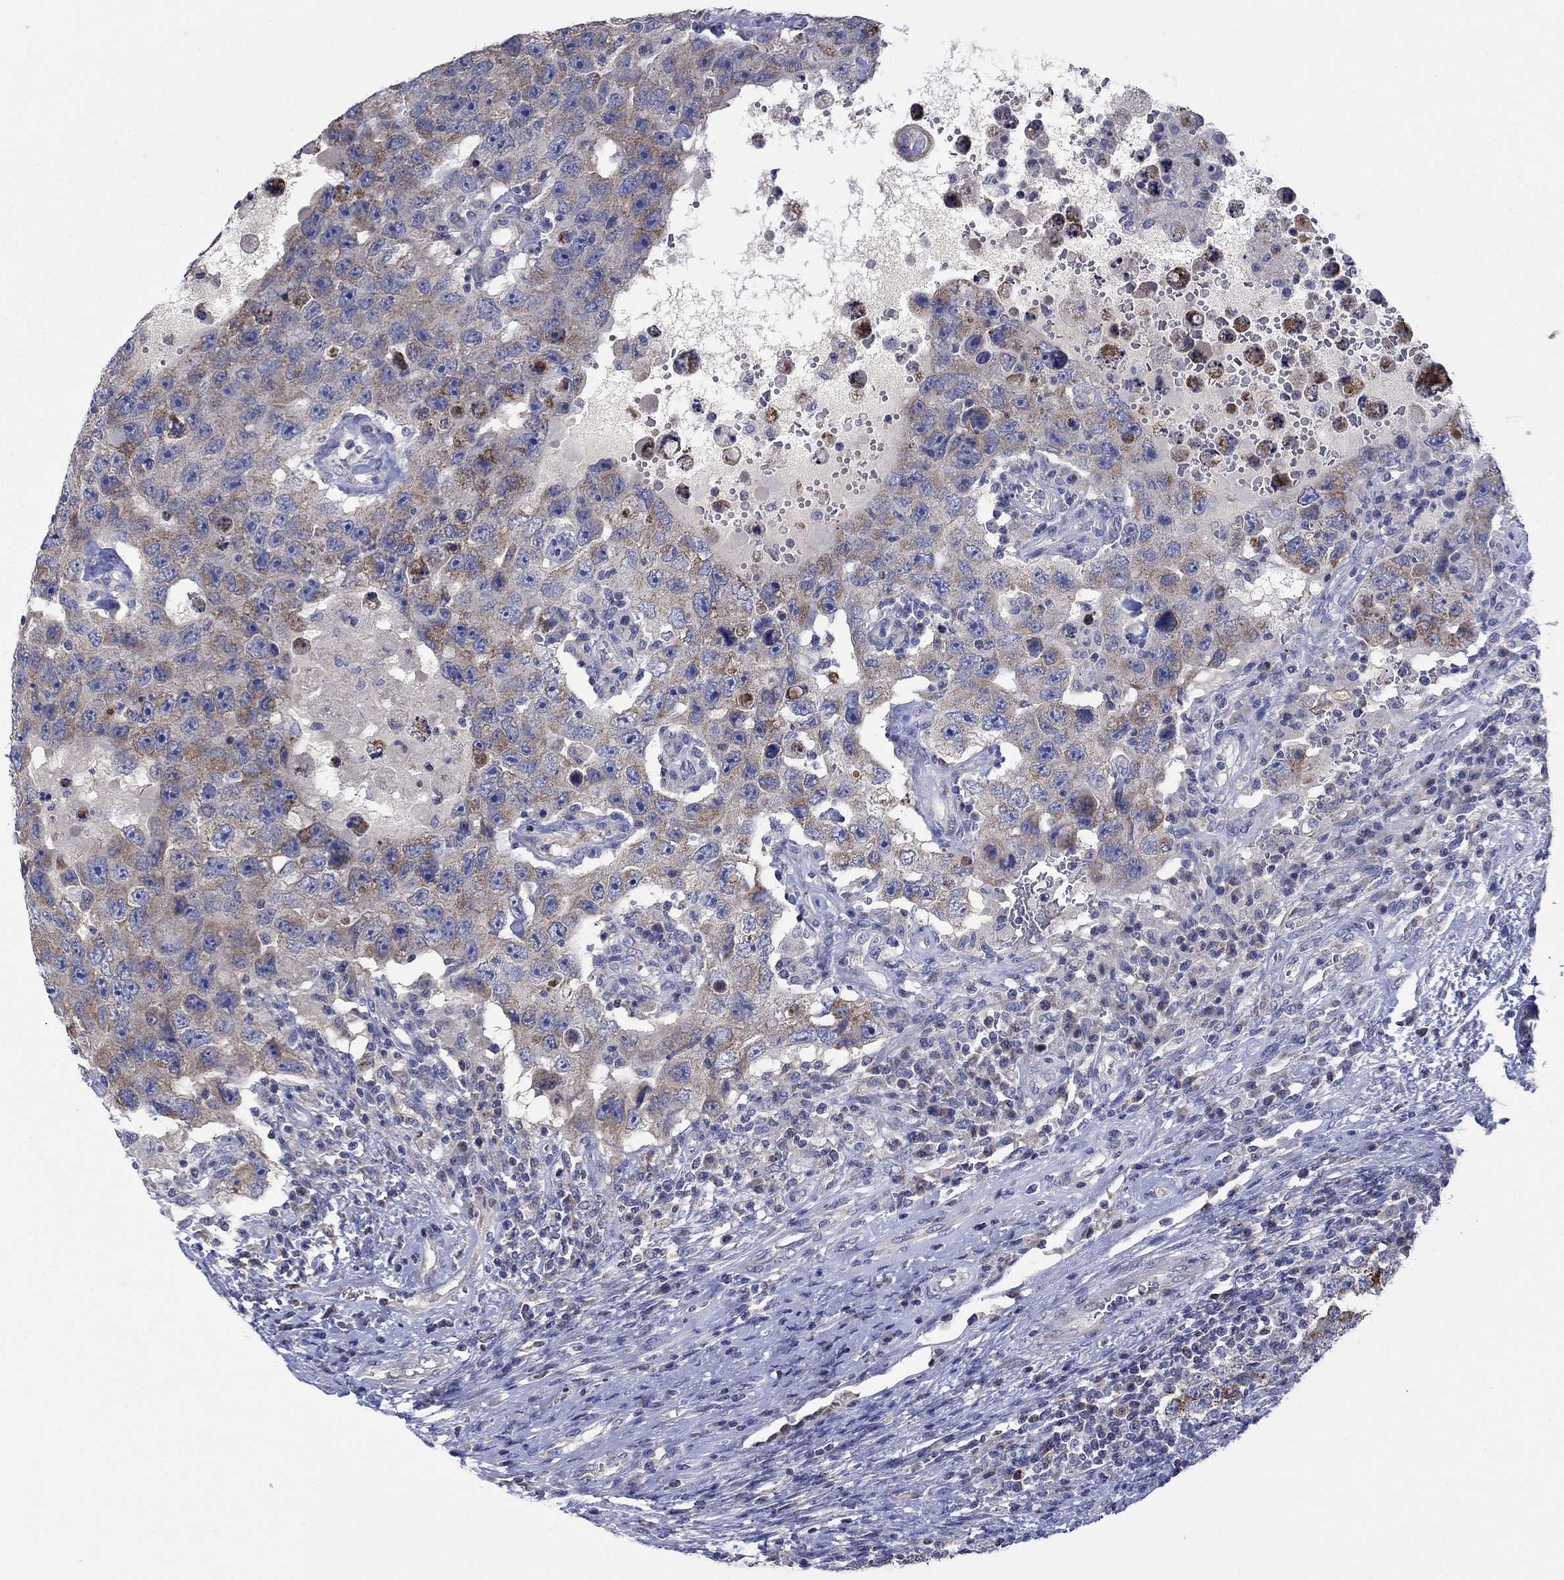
{"staining": {"intensity": "moderate", "quantity": ">75%", "location": "cytoplasmic/membranous"}, "tissue": "testis cancer", "cell_type": "Tumor cells", "image_type": "cancer", "snomed": [{"axis": "morphology", "description": "Carcinoma, Embryonal, NOS"}, {"axis": "topography", "description": "Testis"}], "caption": "The micrograph exhibits staining of testis embryonal carcinoma, revealing moderate cytoplasmic/membranous protein positivity (brown color) within tumor cells.", "gene": "CLVS1", "patient": {"sex": "male", "age": 26}}